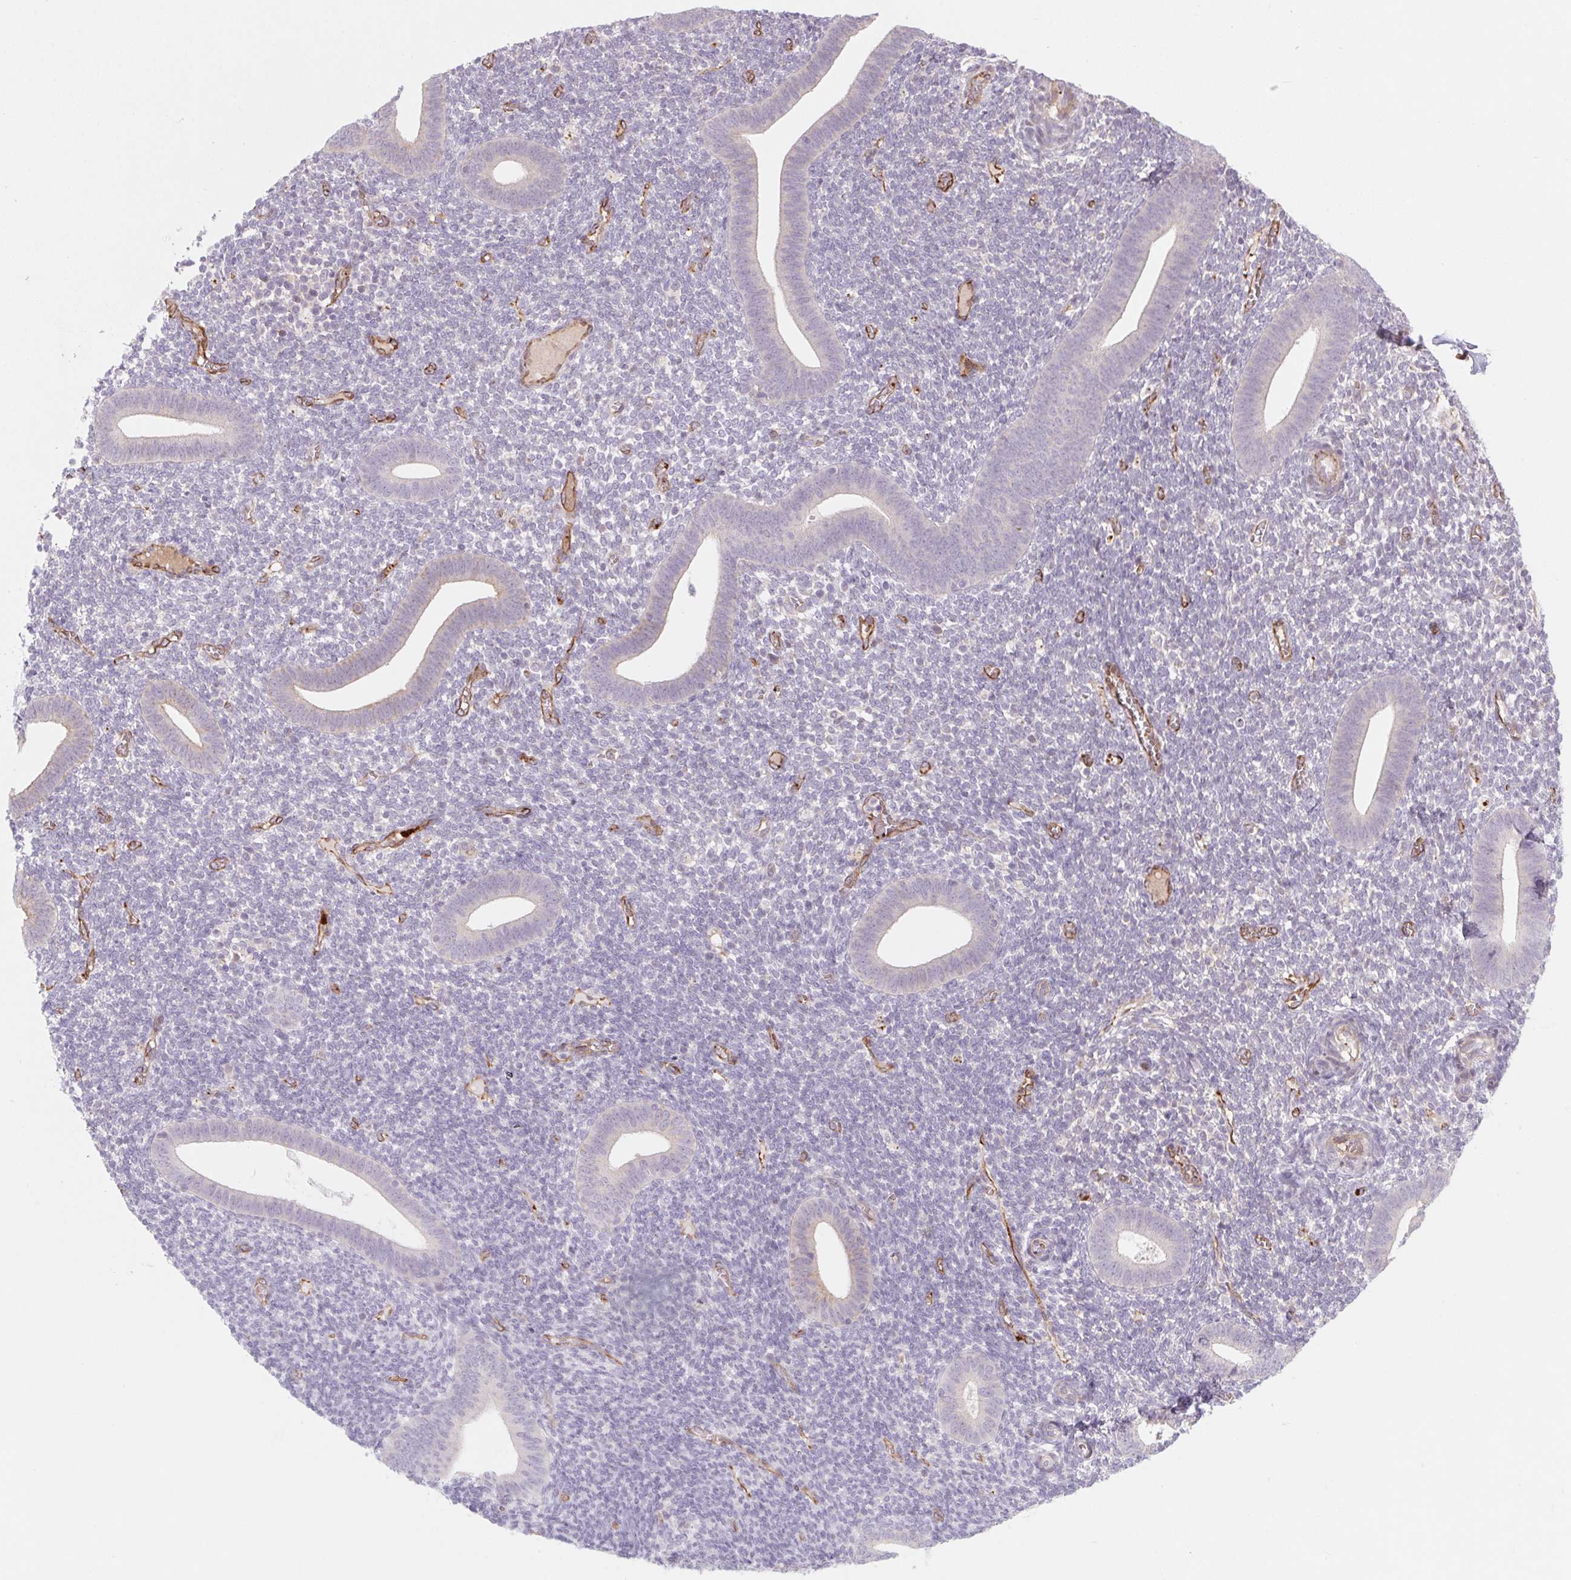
{"staining": {"intensity": "negative", "quantity": "none", "location": "none"}, "tissue": "endometrium", "cell_type": "Cells in endometrial stroma", "image_type": "normal", "snomed": [{"axis": "morphology", "description": "Normal tissue, NOS"}, {"axis": "topography", "description": "Endometrium"}], "caption": "Cells in endometrial stroma are negative for brown protein staining in unremarkable endometrium. (DAB IHC visualized using brightfield microscopy, high magnification).", "gene": "MS4A13", "patient": {"sex": "female", "age": 25}}